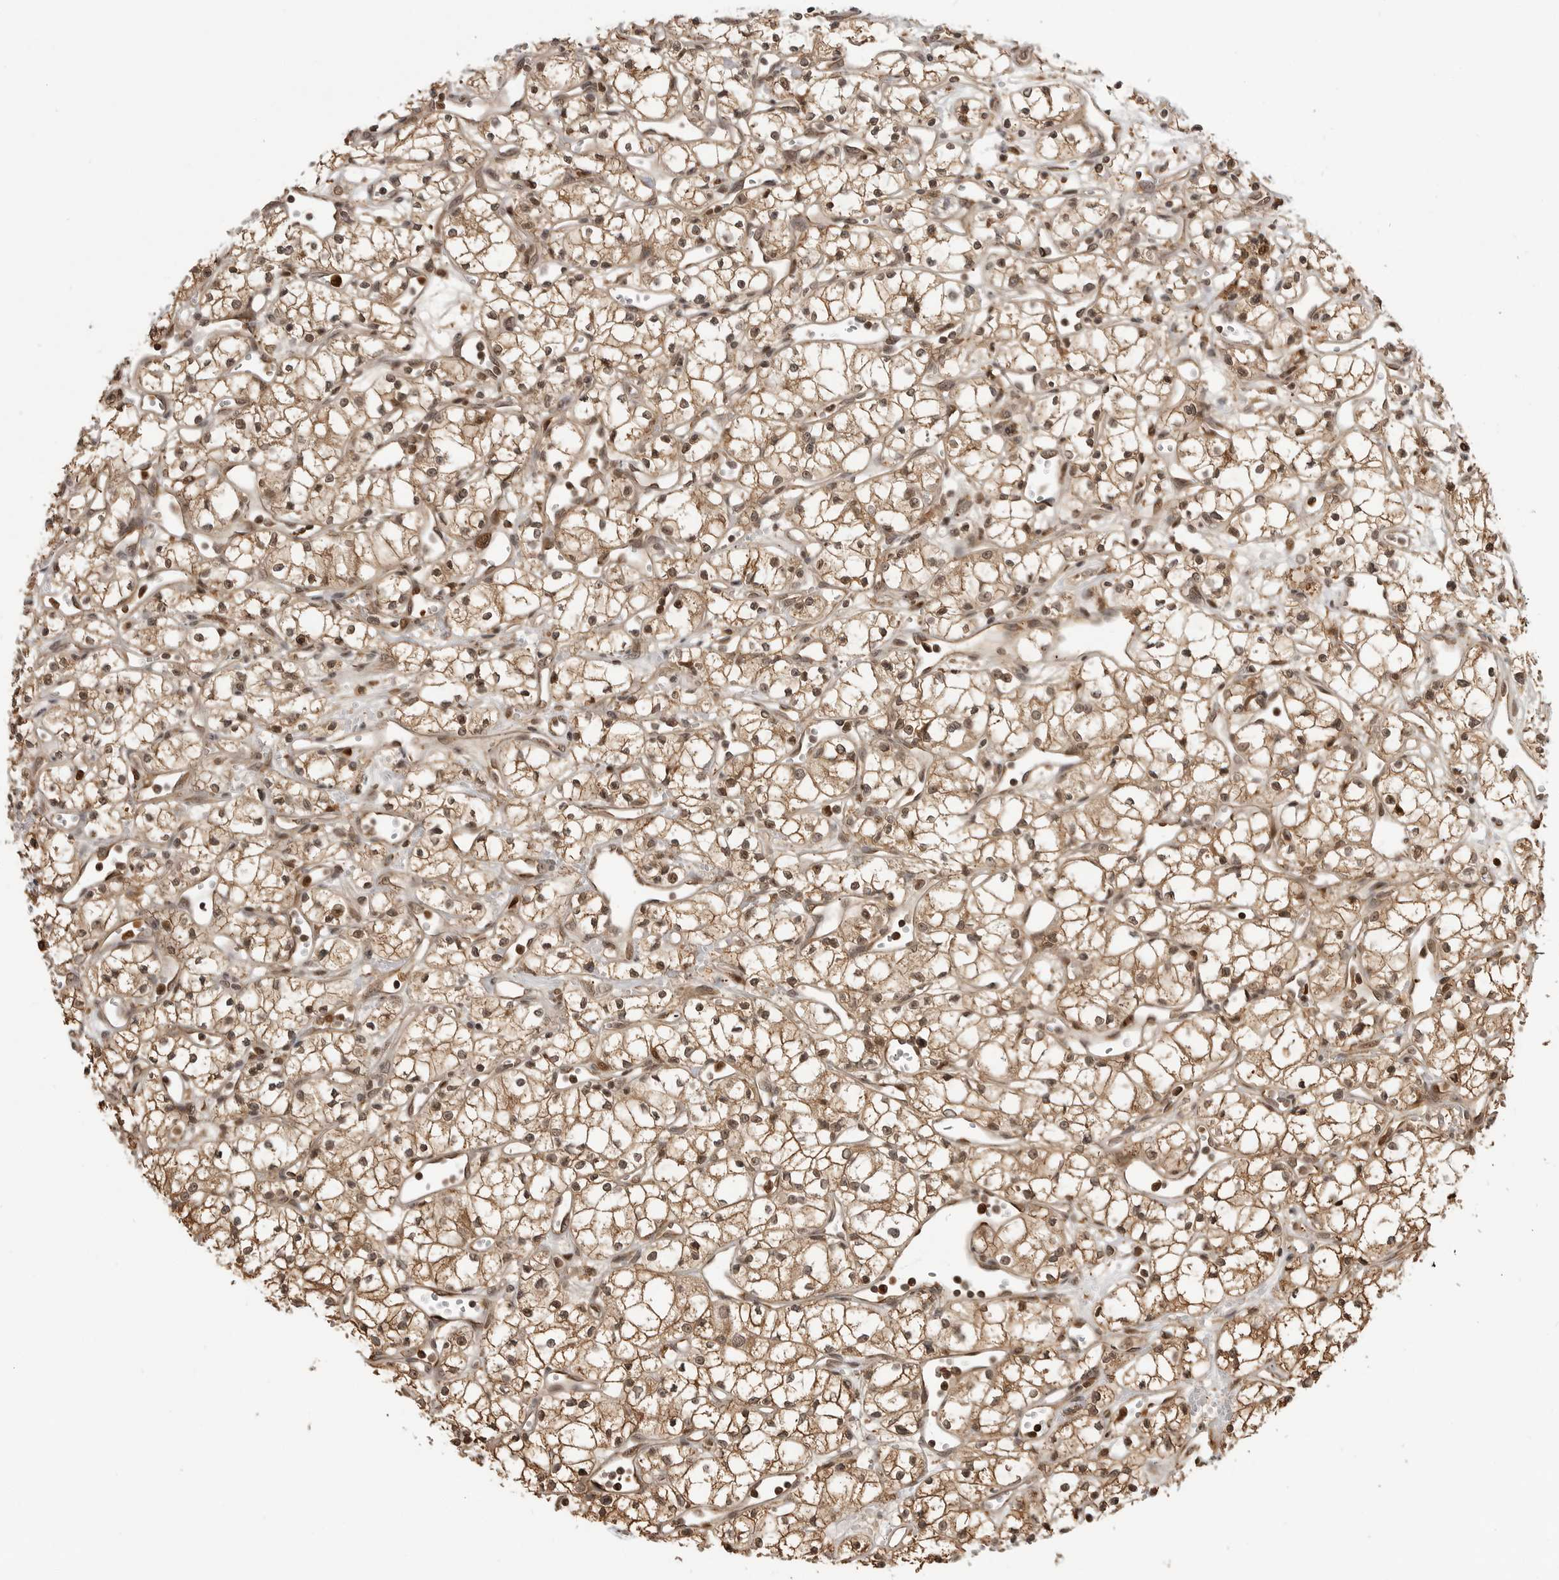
{"staining": {"intensity": "moderate", "quantity": ">75%", "location": "cytoplasmic/membranous,nuclear"}, "tissue": "renal cancer", "cell_type": "Tumor cells", "image_type": "cancer", "snomed": [{"axis": "morphology", "description": "Adenocarcinoma, NOS"}, {"axis": "topography", "description": "Kidney"}], "caption": "Tumor cells demonstrate moderate cytoplasmic/membranous and nuclear positivity in about >75% of cells in adenocarcinoma (renal).", "gene": "BMP2K", "patient": {"sex": "male", "age": 59}}